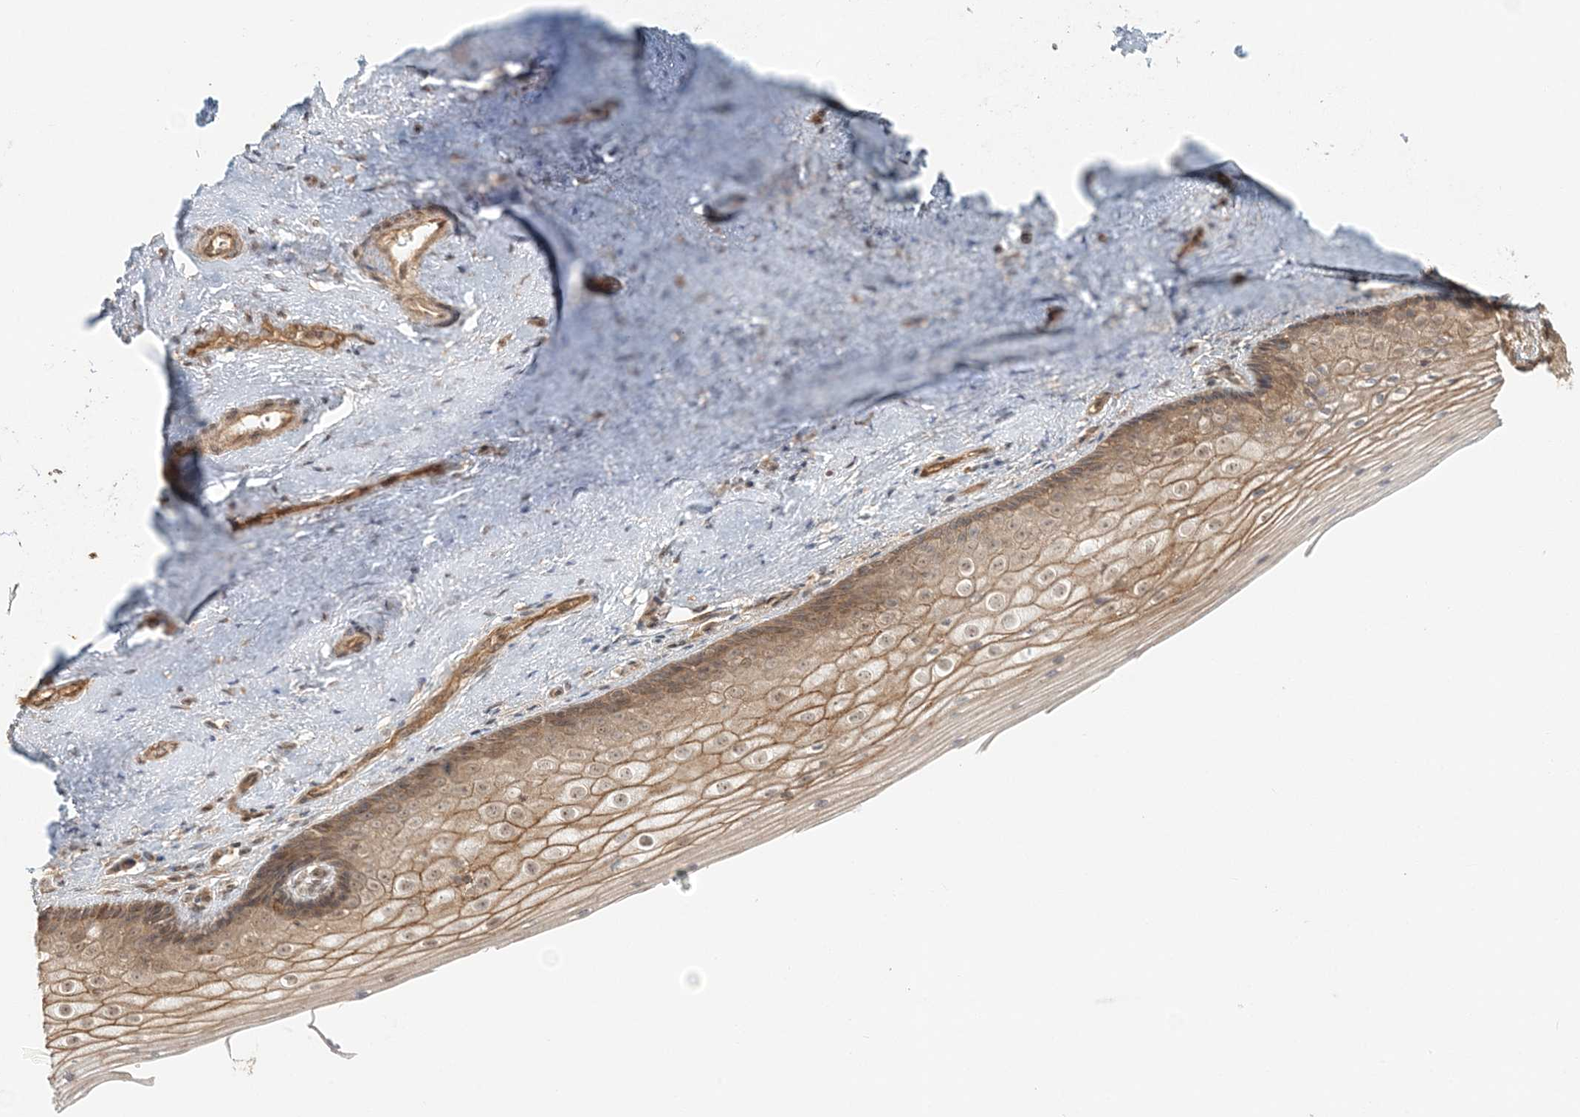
{"staining": {"intensity": "moderate", "quantity": ">75%", "location": "cytoplasmic/membranous"}, "tissue": "vagina", "cell_type": "Squamous epithelial cells", "image_type": "normal", "snomed": [{"axis": "morphology", "description": "Normal tissue, NOS"}, {"axis": "topography", "description": "Vagina"}], "caption": "The immunohistochemical stain highlights moderate cytoplasmic/membranous staining in squamous epithelial cells of normal vagina. (IHC, brightfield microscopy, high magnification).", "gene": "KIAA0232", "patient": {"sex": "female", "age": 46}}